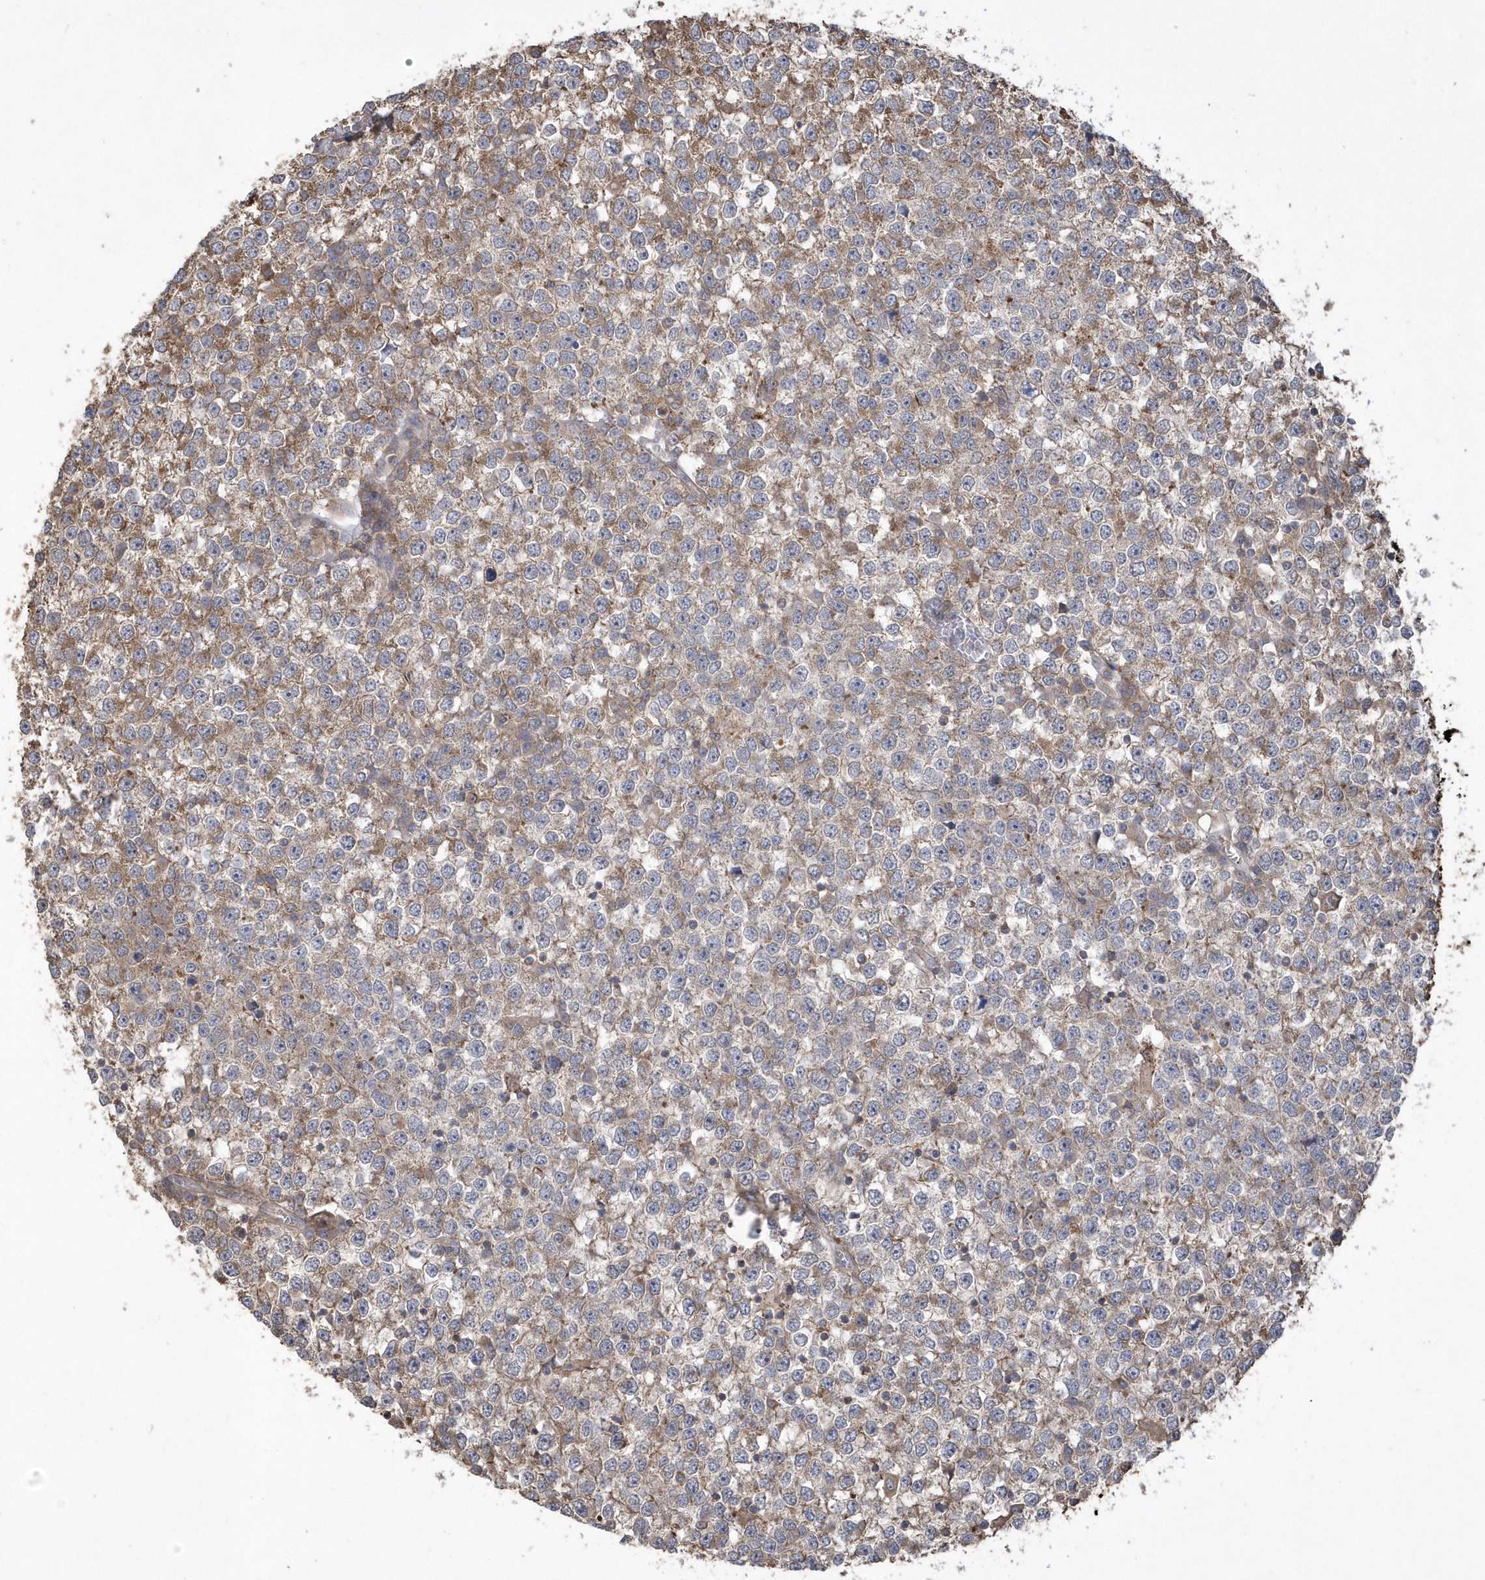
{"staining": {"intensity": "weak", "quantity": ">75%", "location": "cytoplasmic/membranous"}, "tissue": "testis cancer", "cell_type": "Tumor cells", "image_type": "cancer", "snomed": [{"axis": "morphology", "description": "Seminoma, NOS"}, {"axis": "topography", "description": "Testis"}], "caption": "Seminoma (testis) tissue shows weak cytoplasmic/membranous positivity in approximately >75% of tumor cells, visualized by immunohistochemistry.", "gene": "SENP8", "patient": {"sex": "male", "age": 65}}